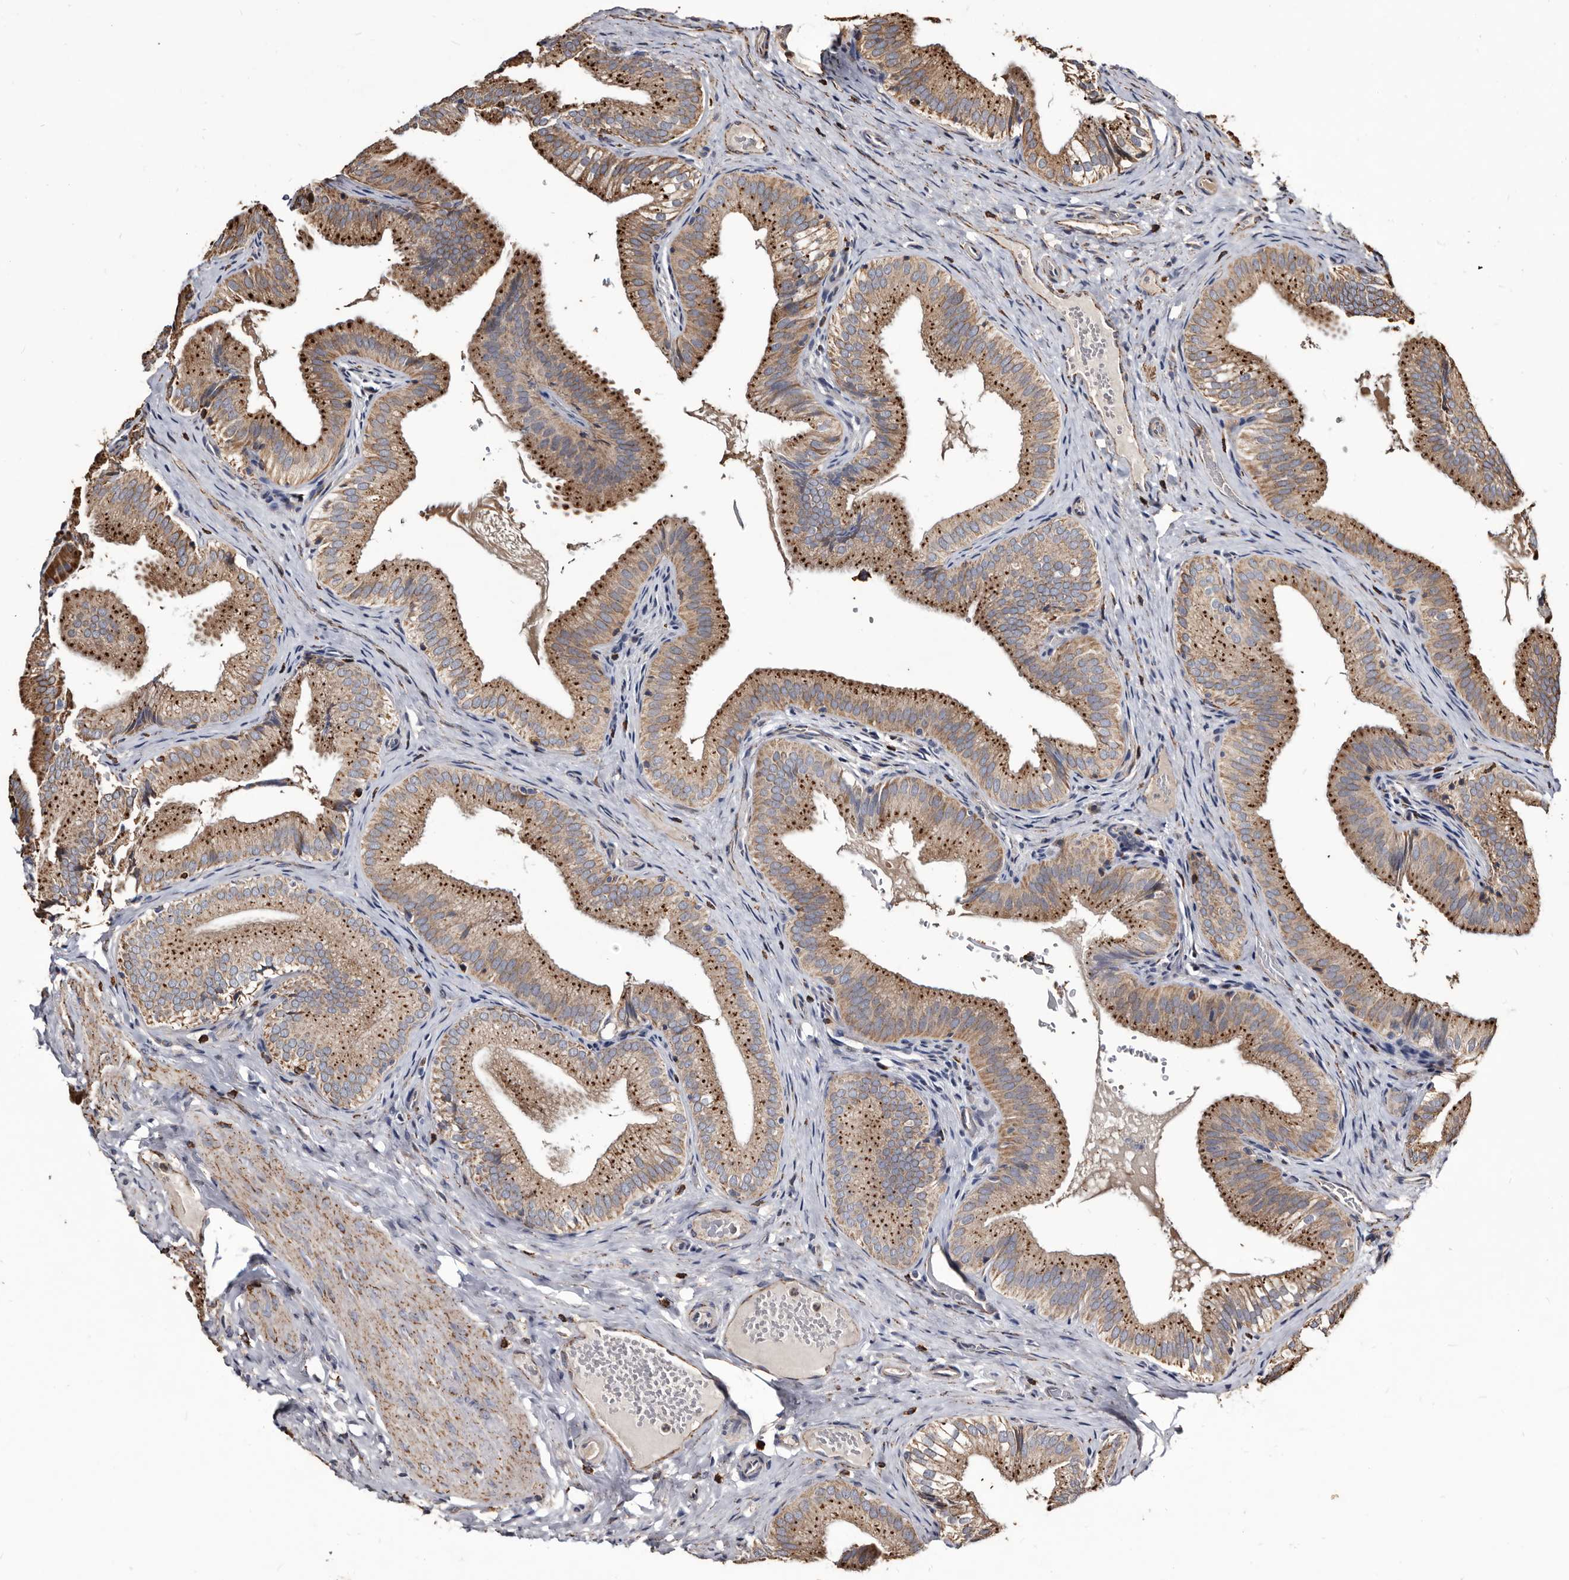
{"staining": {"intensity": "strong", "quantity": ">75%", "location": "cytoplasmic/membranous"}, "tissue": "gallbladder", "cell_type": "Glandular cells", "image_type": "normal", "snomed": [{"axis": "morphology", "description": "Normal tissue, NOS"}, {"axis": "topography", "description": "Gallbladder"}], "caption": "A high amount of strong cytoplasmic/membranous staining is appreciated in approximately >75% of glandular cells in benign gallbladder.", "gene": "CTSA", "patient": {"sex": "female", "age": 30}}